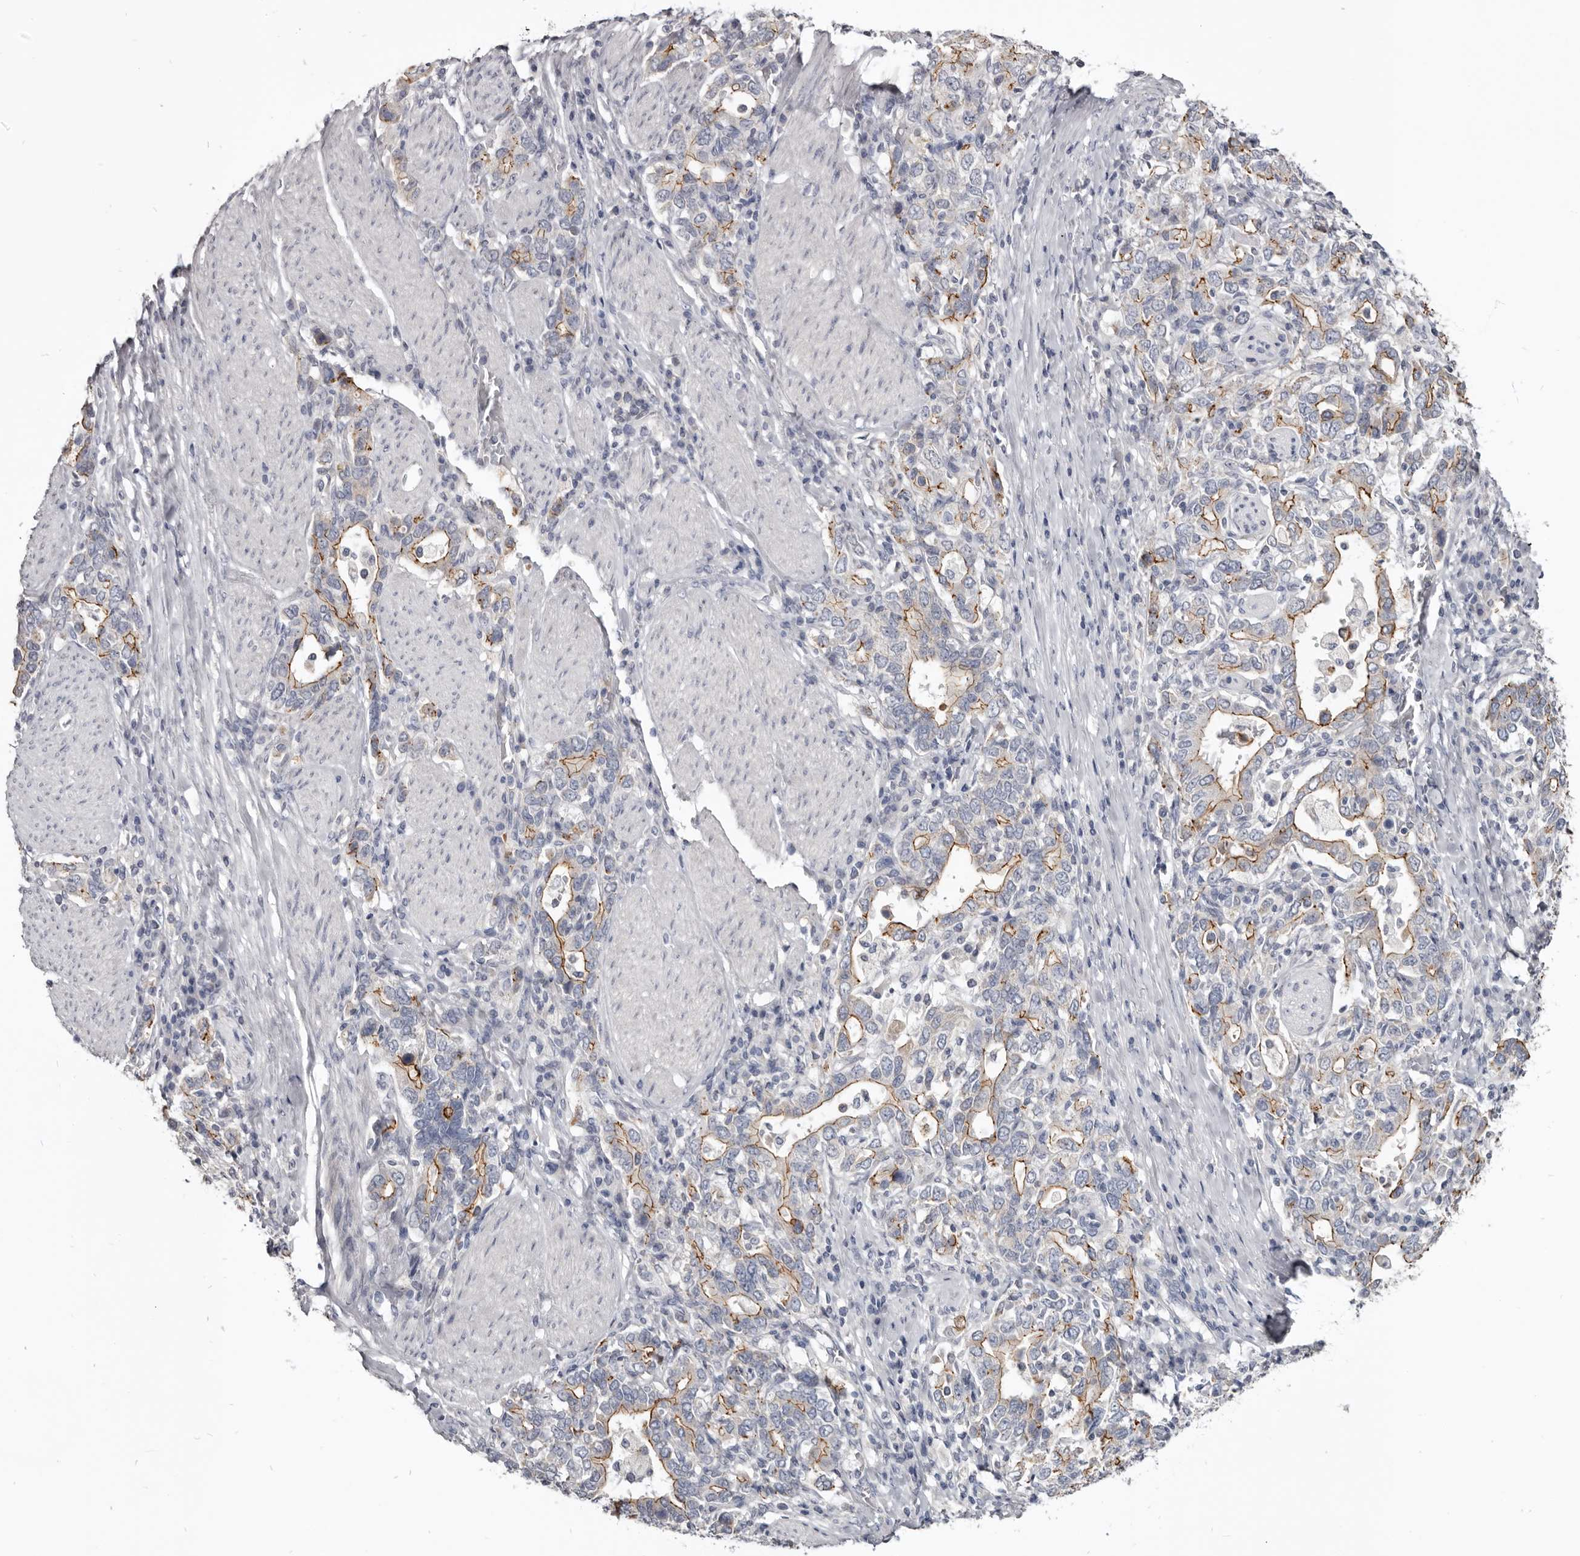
{"staining": {"intensity": "moderate", "quantity": "25%-75%", "location": "cytoplasmic/membranous"}, "tissue": "stomach cancer", "cell_type": "Tumor cells", "image_type": "cancer", "snomed": [{"axis": "morphology", "description": "Adenocarcinoma, NOS"}, {"axis": "topography", "description": "Stomach, upper"}], "caption": "An image of stomach adenocarcinoma stained for a protein exhibits moderate cytoplasmic/membranous brown staining in tumor cells. Nuclei are stained in blue.", "gene": "CGN", "patient": {"sex": "male", "age": 62}}